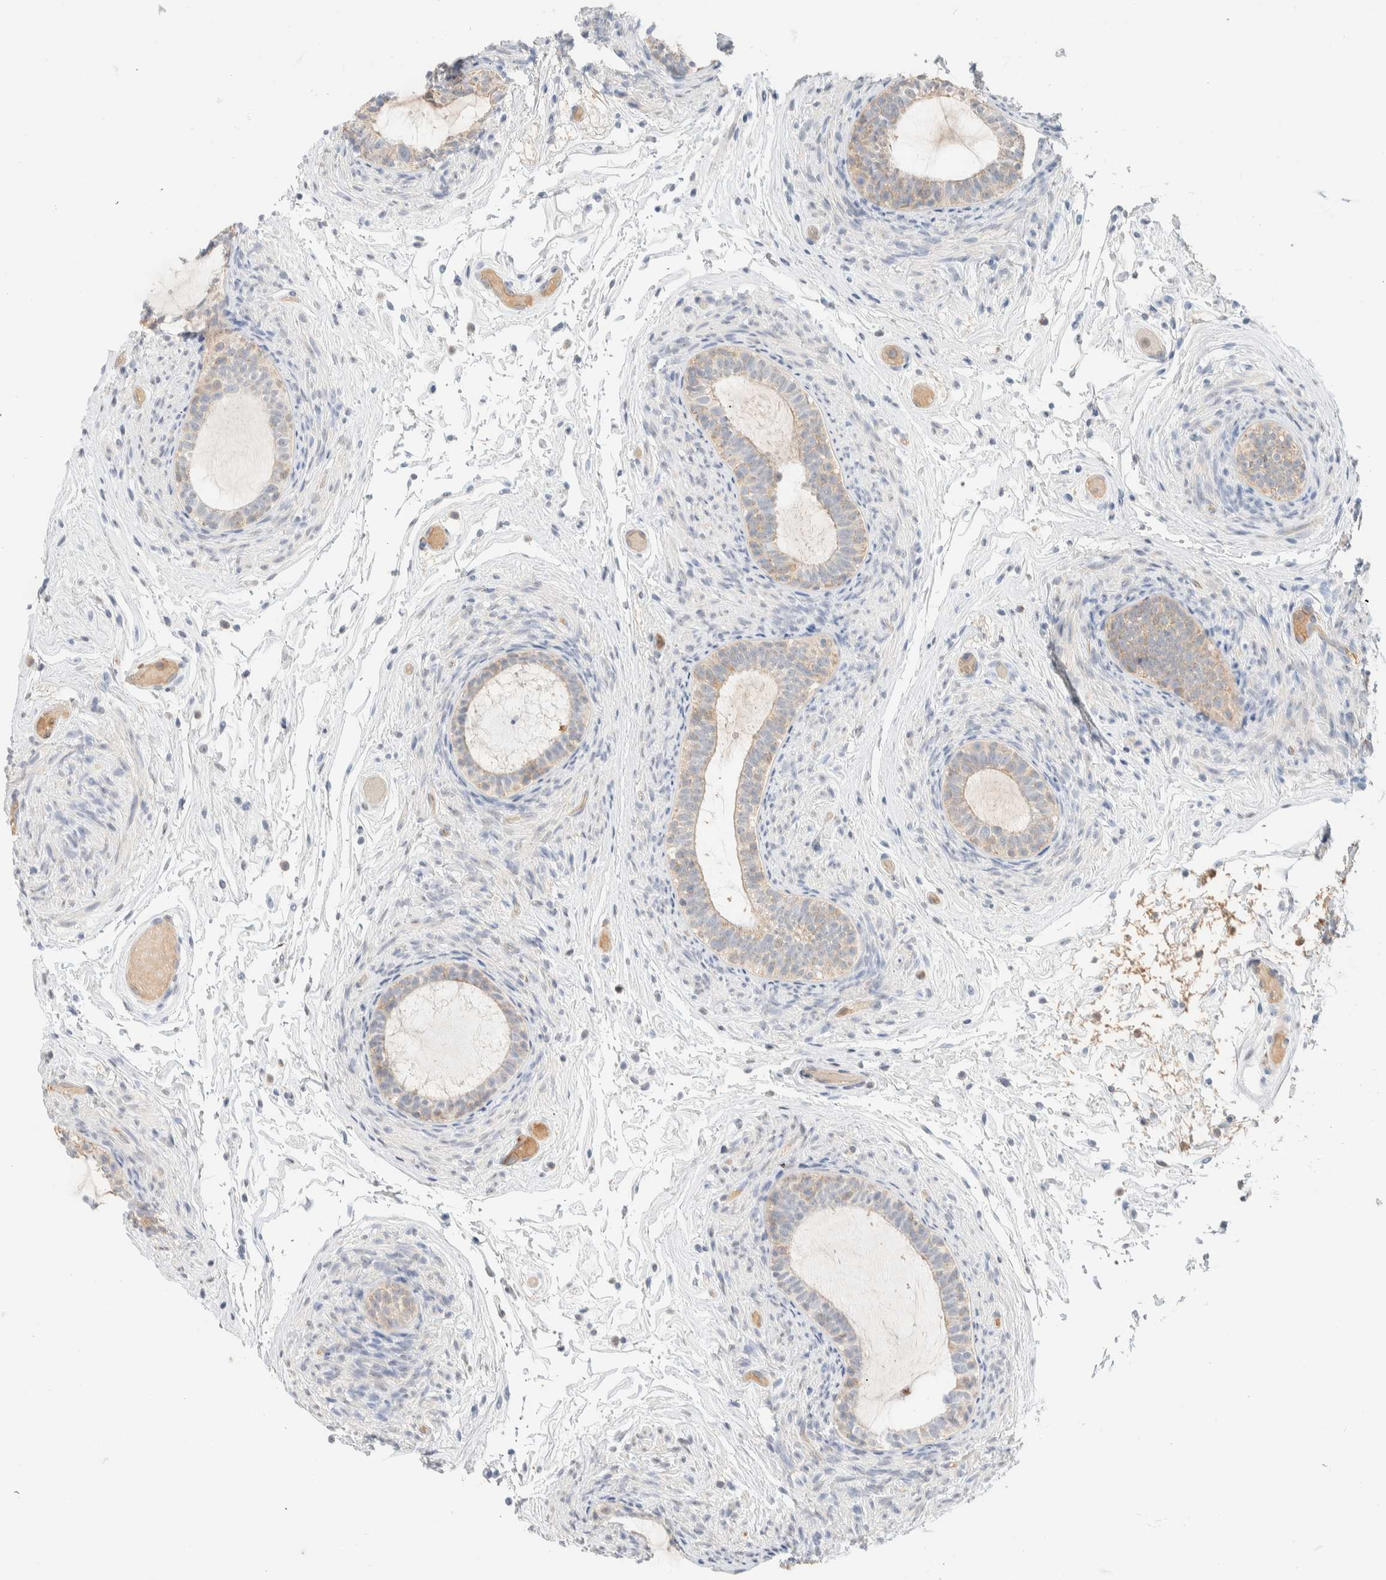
{"staining": {"intensity": "moderate", "quantity": "25%-75%", "location": "cytoplasmic/membranous"}, "tissue": "epididymis", "cell_type": "Glandular cells", "image_type": "normal", "snomed": [{"axis": "morphology", "description": "Normal tissue, NOS"}, {"axis": "topography", "description": "Epididymis"}], "caption": "The image exhibits staining of unremarkable epididymis, revealing moderate cytoplasmic/membranous protein staining (brown color) within glandular cells.", "gene": "HDHD3", "patient": {"sex": "male", "age": 5}}